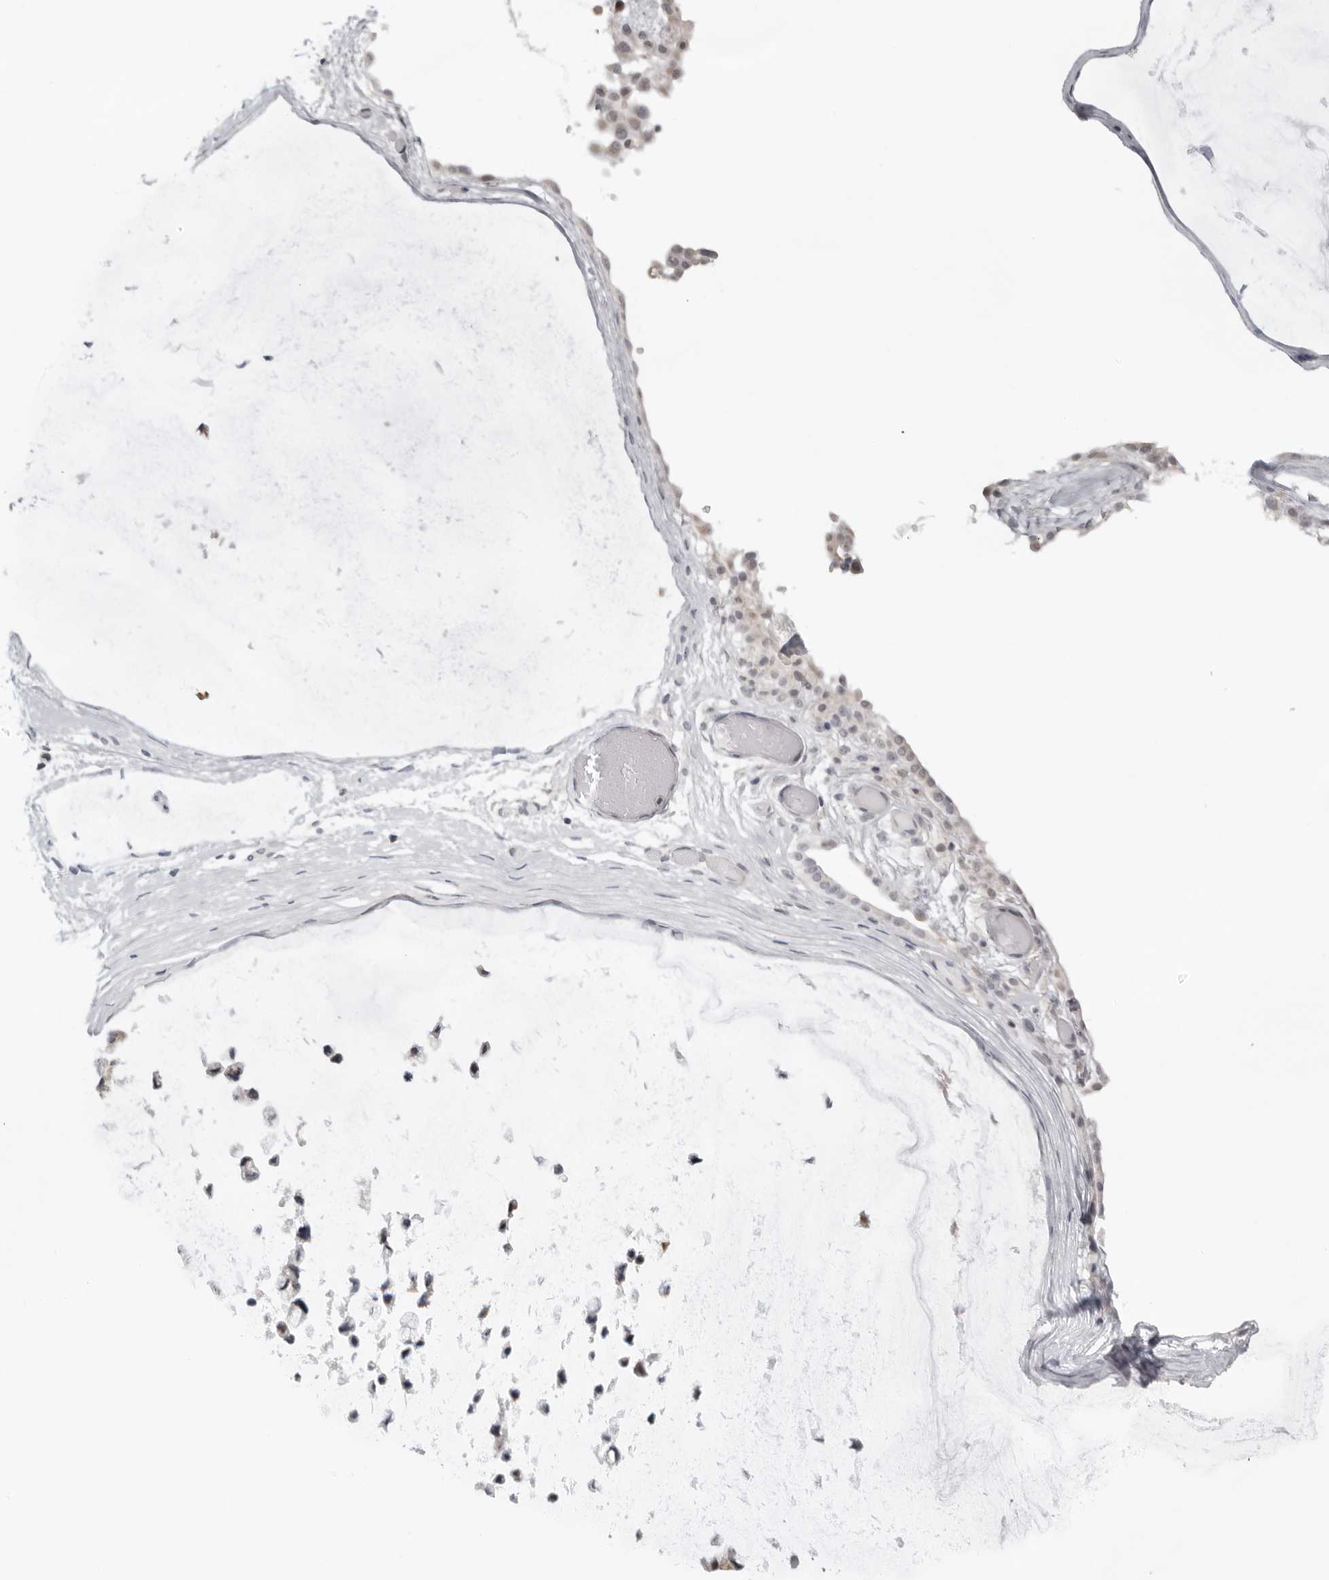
{"staining": {"intensity": "weak", "quantity": "<25%", "location": "cytoplasmic/membranous,nuclear"}, "tissue": "ovarian cancer", "cell_type": "Tumor cells", "image_type": "cancer", "snomed": [{"axis": "morphology", "description": "Cystadenocarcinoma, mucinous, NOS"}, {"axis": "topography", "description": "Ovary"}], "caption": "Protein analysis of ovarian cancer demonstrates no significant expression in tumor cells.", "gene": "ACP6", "patient": {"sex": "female", "age": 39}}